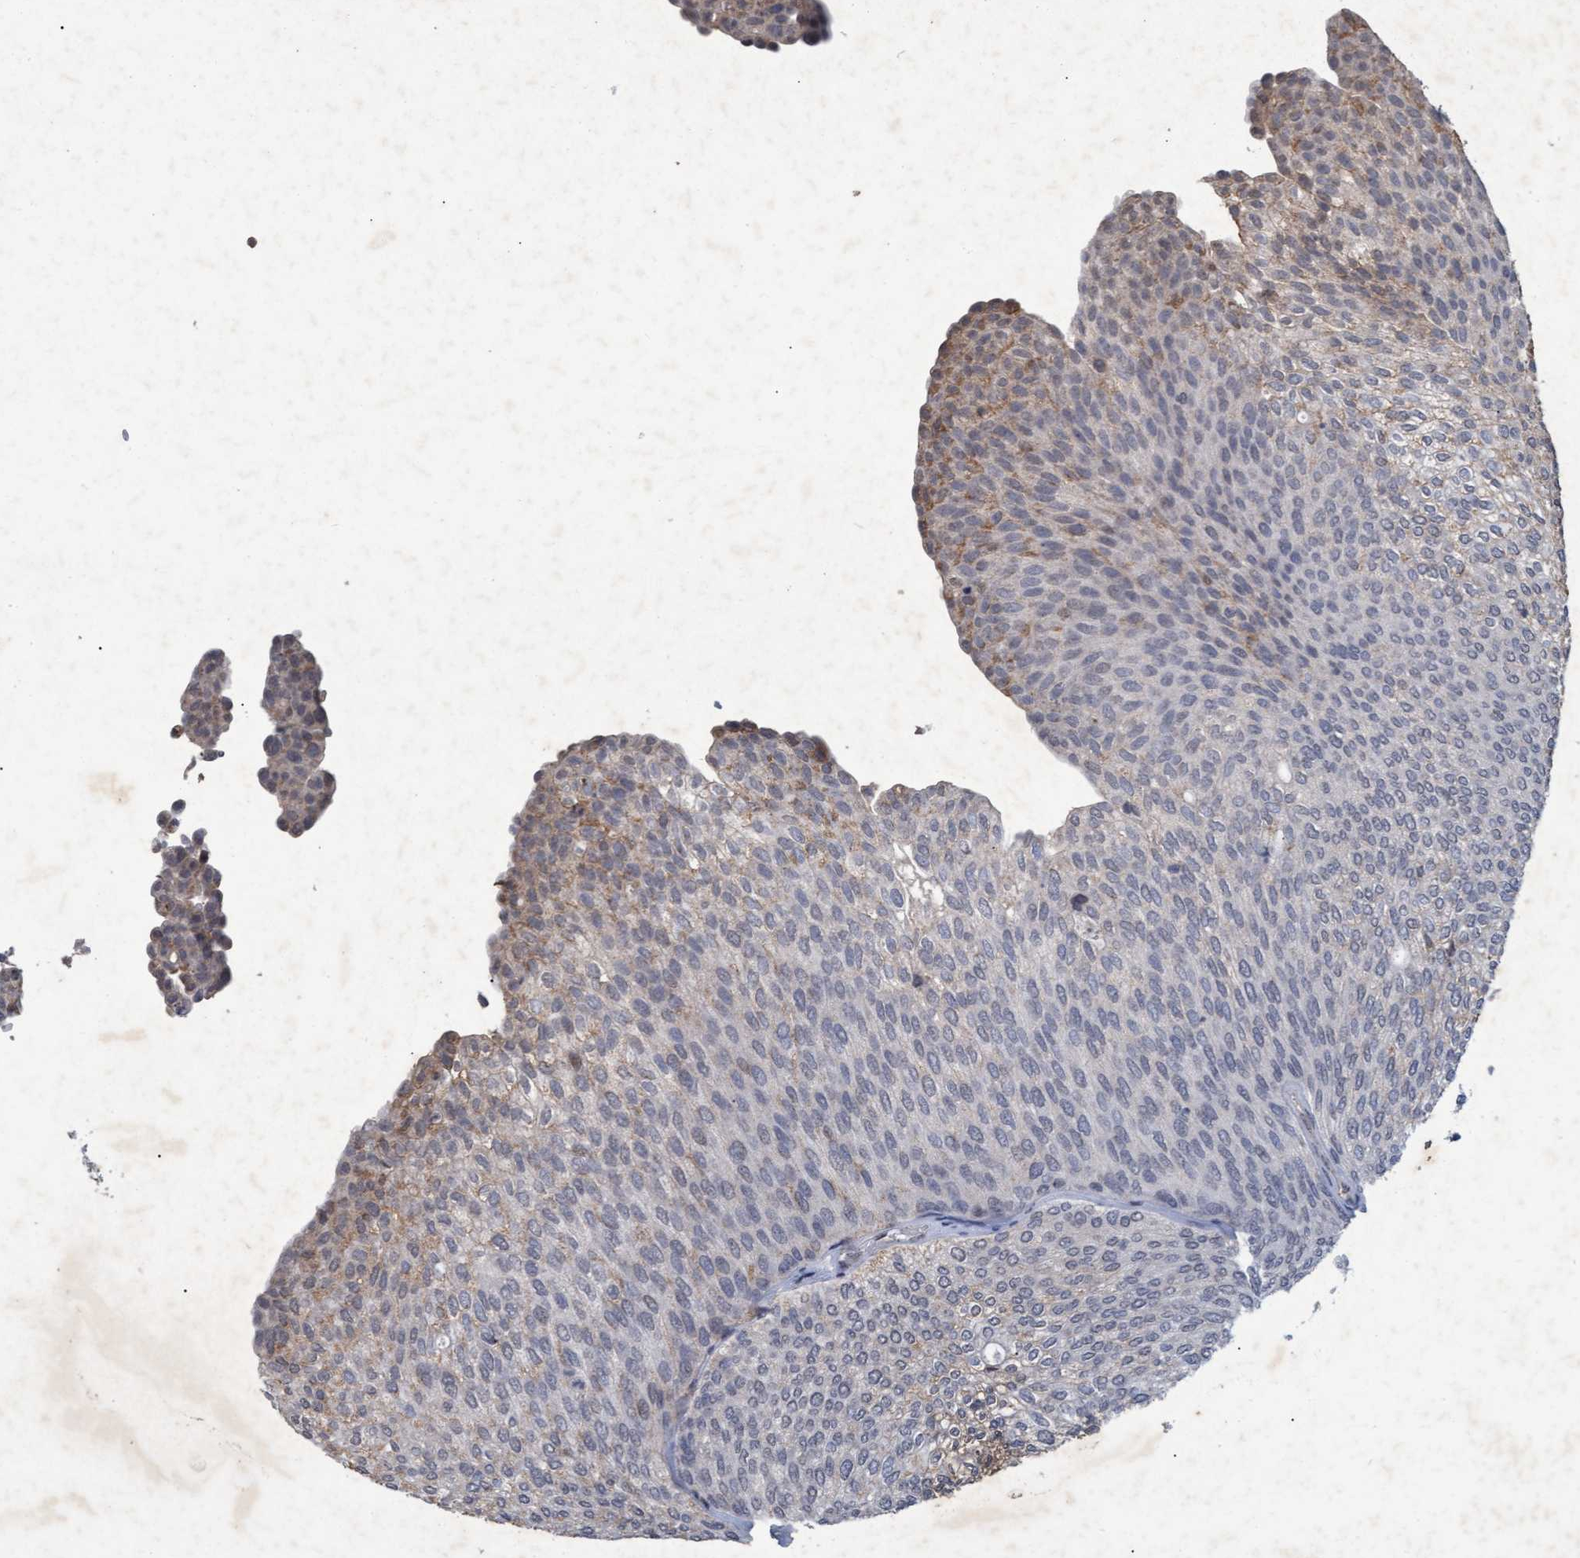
{"staining": {"intensity": "weak", "quantity": "<25%", "location": "cytoplasmic/membranous"}, "tissue": "urothelial cancer", "cell_type": "Tumor cells", "image_type": "cancer", "snomed": [{"axis": "morphology", "description": "Urothelial carcinoma, Low grade"}, {"axis": "topography", "description": "Urinary bladder"}], "caption": "High magnification brightfield microscopy of urothelial carcinoma (low-grade) stained with DAB (brown) and counterstained with hematoxylin (blue): tumor cells show no significant staining. The staining is performed using DAB (3,3'-diaminobenzidine) brown chromogen with nuclei counter-stained in using hematoxylin.", "gene": "GALC", "patient": {"sex": "female", "age": 79}}